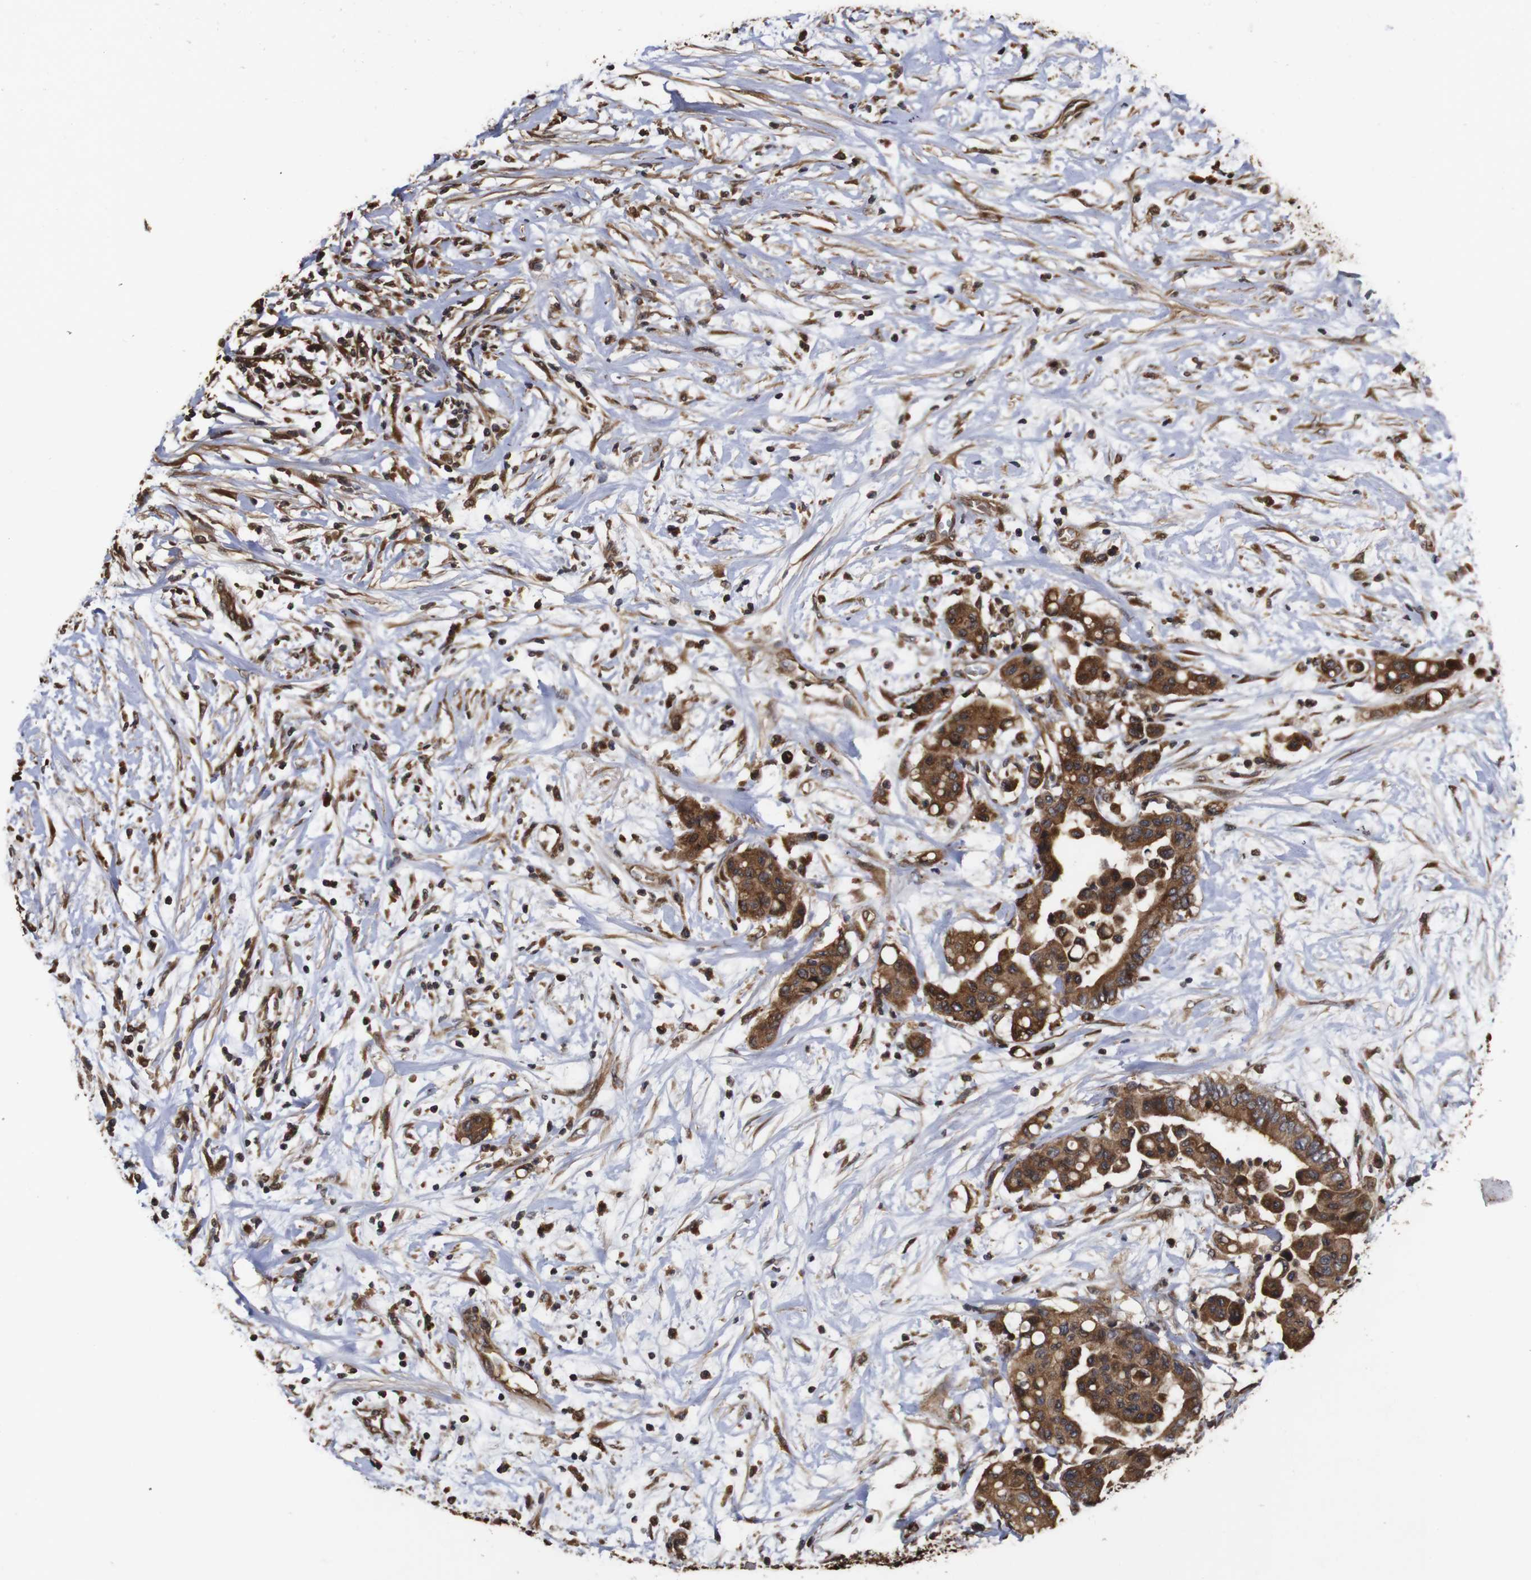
{"staining": {"intensity": "strong", "quantity": ">75%", "location": "cytoplasmic/membranous"}, "tissue": "colorectal cancer", "cell_type": "Tumor cells", "image_type": "cancer", "snomed": [{"axis": "morphology", "description": "Normal tissue, NOS"}, {"axis": "morphology", "description": "Adenocarcinoma, NOS"}, {"axis": "topography", "description": "Colon"}], "caption": "Protein staining displays strong cytoplasmic/membranous positivity in about >75% of tumor cells in adenocarcinoma (colorectal).", "gene": "PTPN14", "patient": {"sex": "male", "age": 82}}